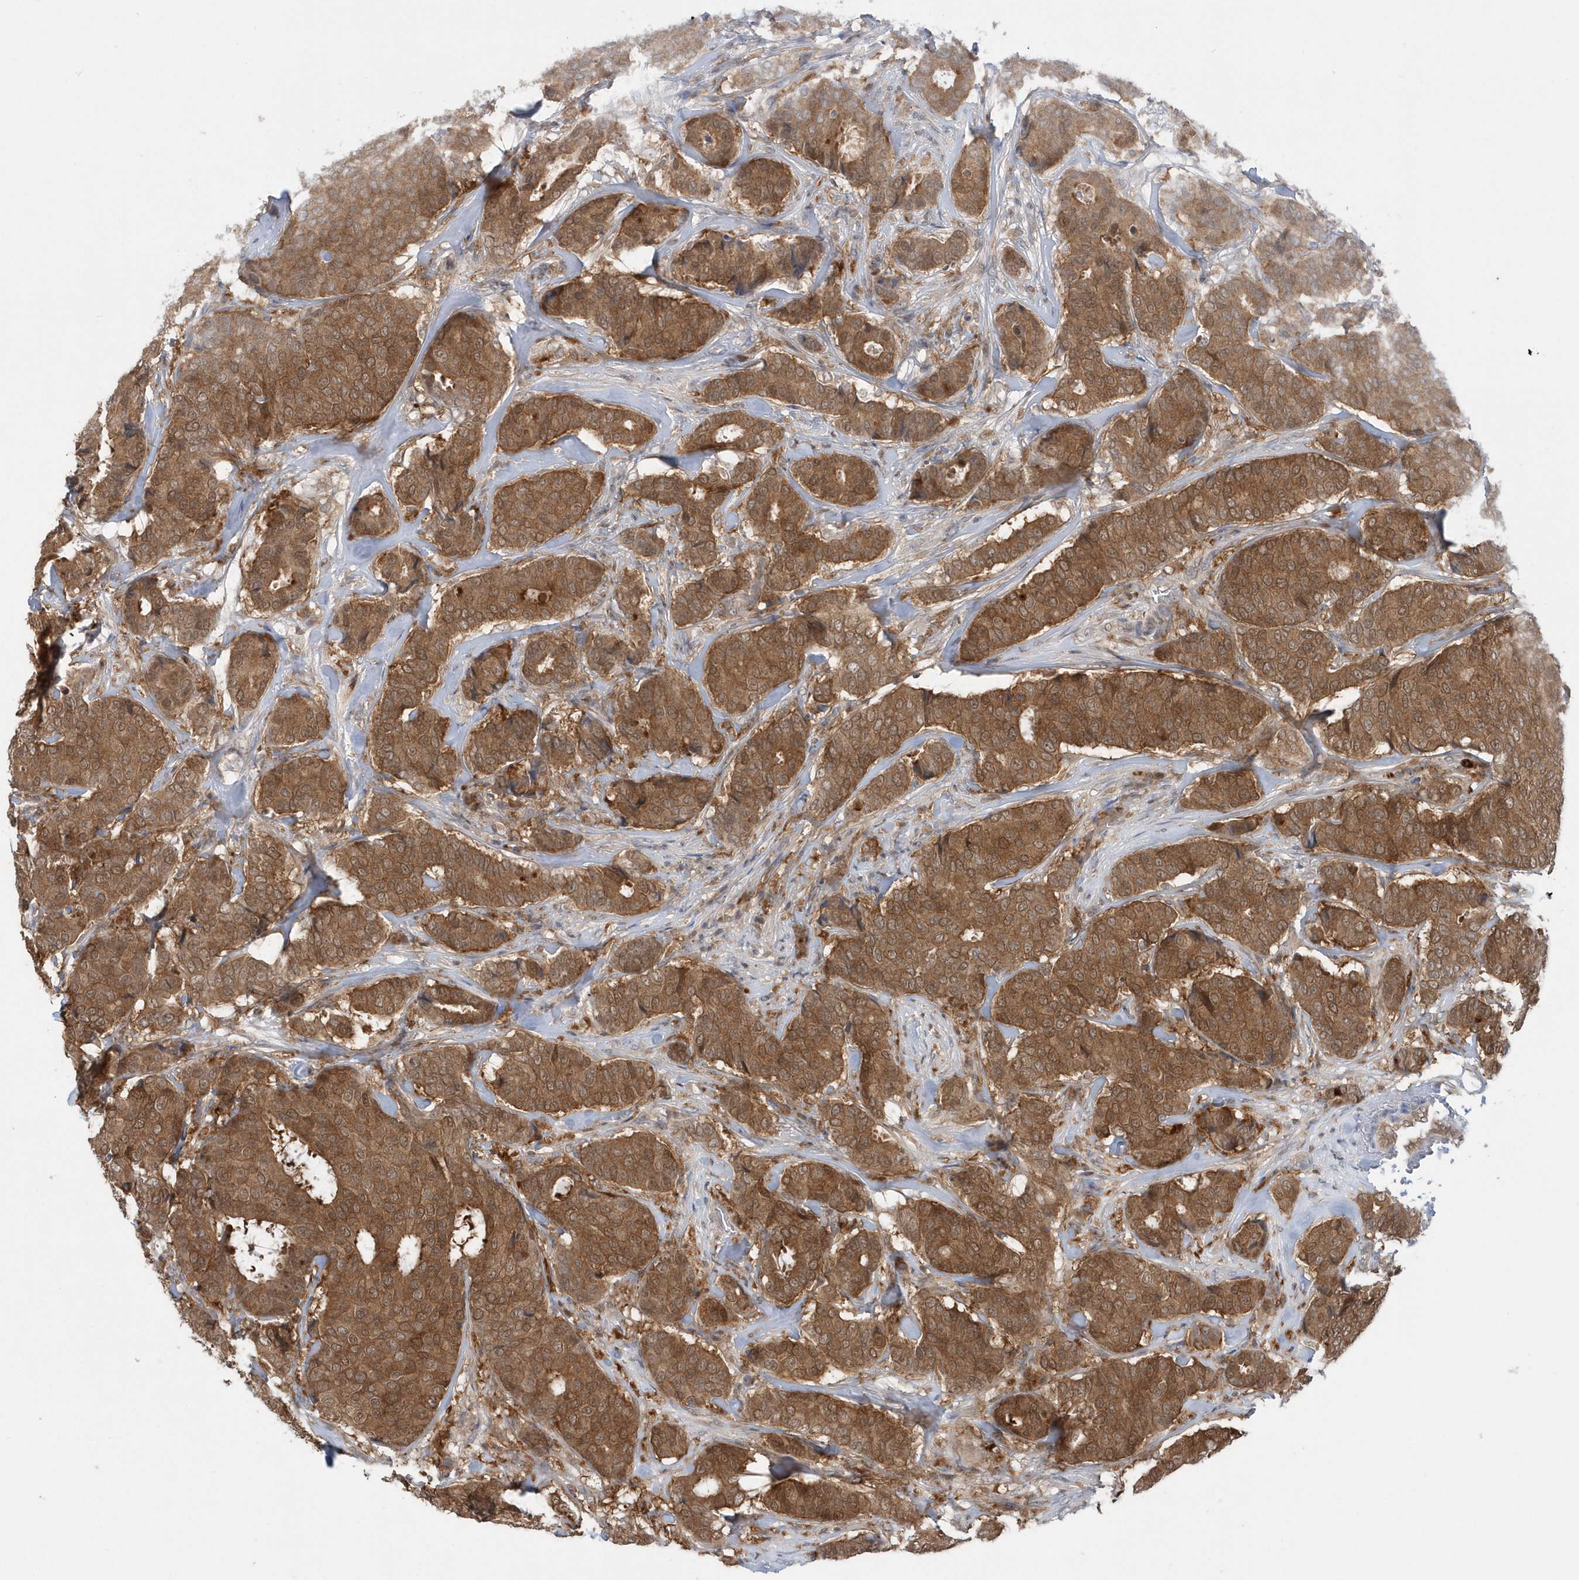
{"staining": {"intensity": "moderate", "quantity": ">75%", "location": "cytoplasmic/membranous"}, "tissue": "breast cancer", "cell_type": "Tumor cells", "image_type": "cancer", "snomed": [{"axis": "morphology", "description": "Duct carcinoma"}, {"axis": "topography", "description": "Breast"}], "caption": "Breast infiltrating ductal carcinoma stained with a brown dye displays moderate cytoplasmic/membranous positive expression in about >75% of tumor cells.", "gene": "RNF7", "patient": {"sex": "female", "age": 75}}